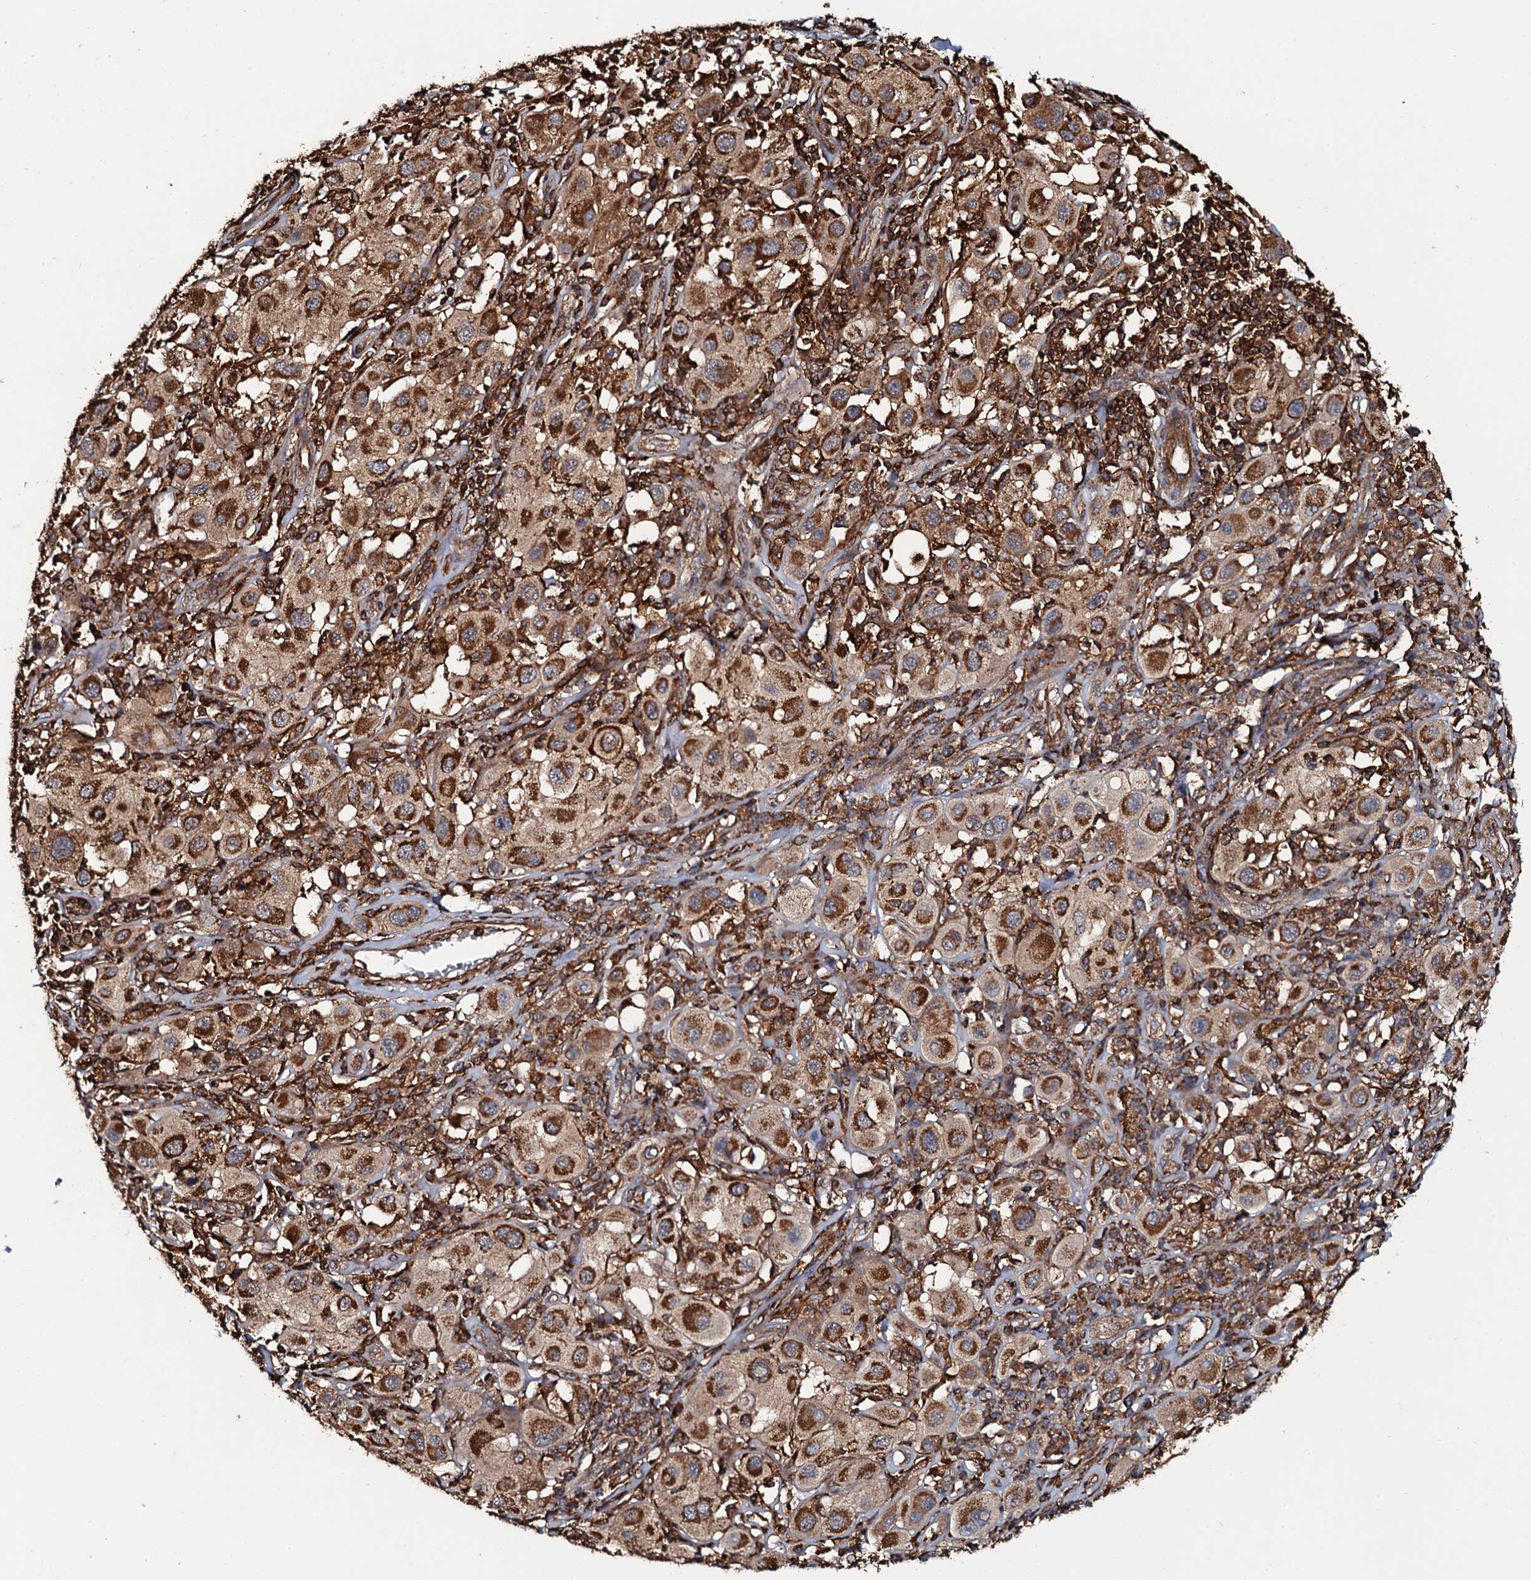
{"staining": {"intensity": "strong", "quantity": ">75%", "location": "cytoplasmic/membranous"}, "tissue": "melanoma", "cell_type": "Tumor cells", "image_type": "cancer", "snomed": [{"axis": "morphology", "description": "Malignant melanoma, Metastatic site"}, {"axis": "topography", "description": "Skin"}], "caption": "Malignant melanoma (metastatic site) tissue displays strong cytoplasmic/membranous positivity in about >75% of tumor cells, visualized by immunohistochemistry.", "gene": "VWA8", "patient": {"sex": "male", "age": 41}}